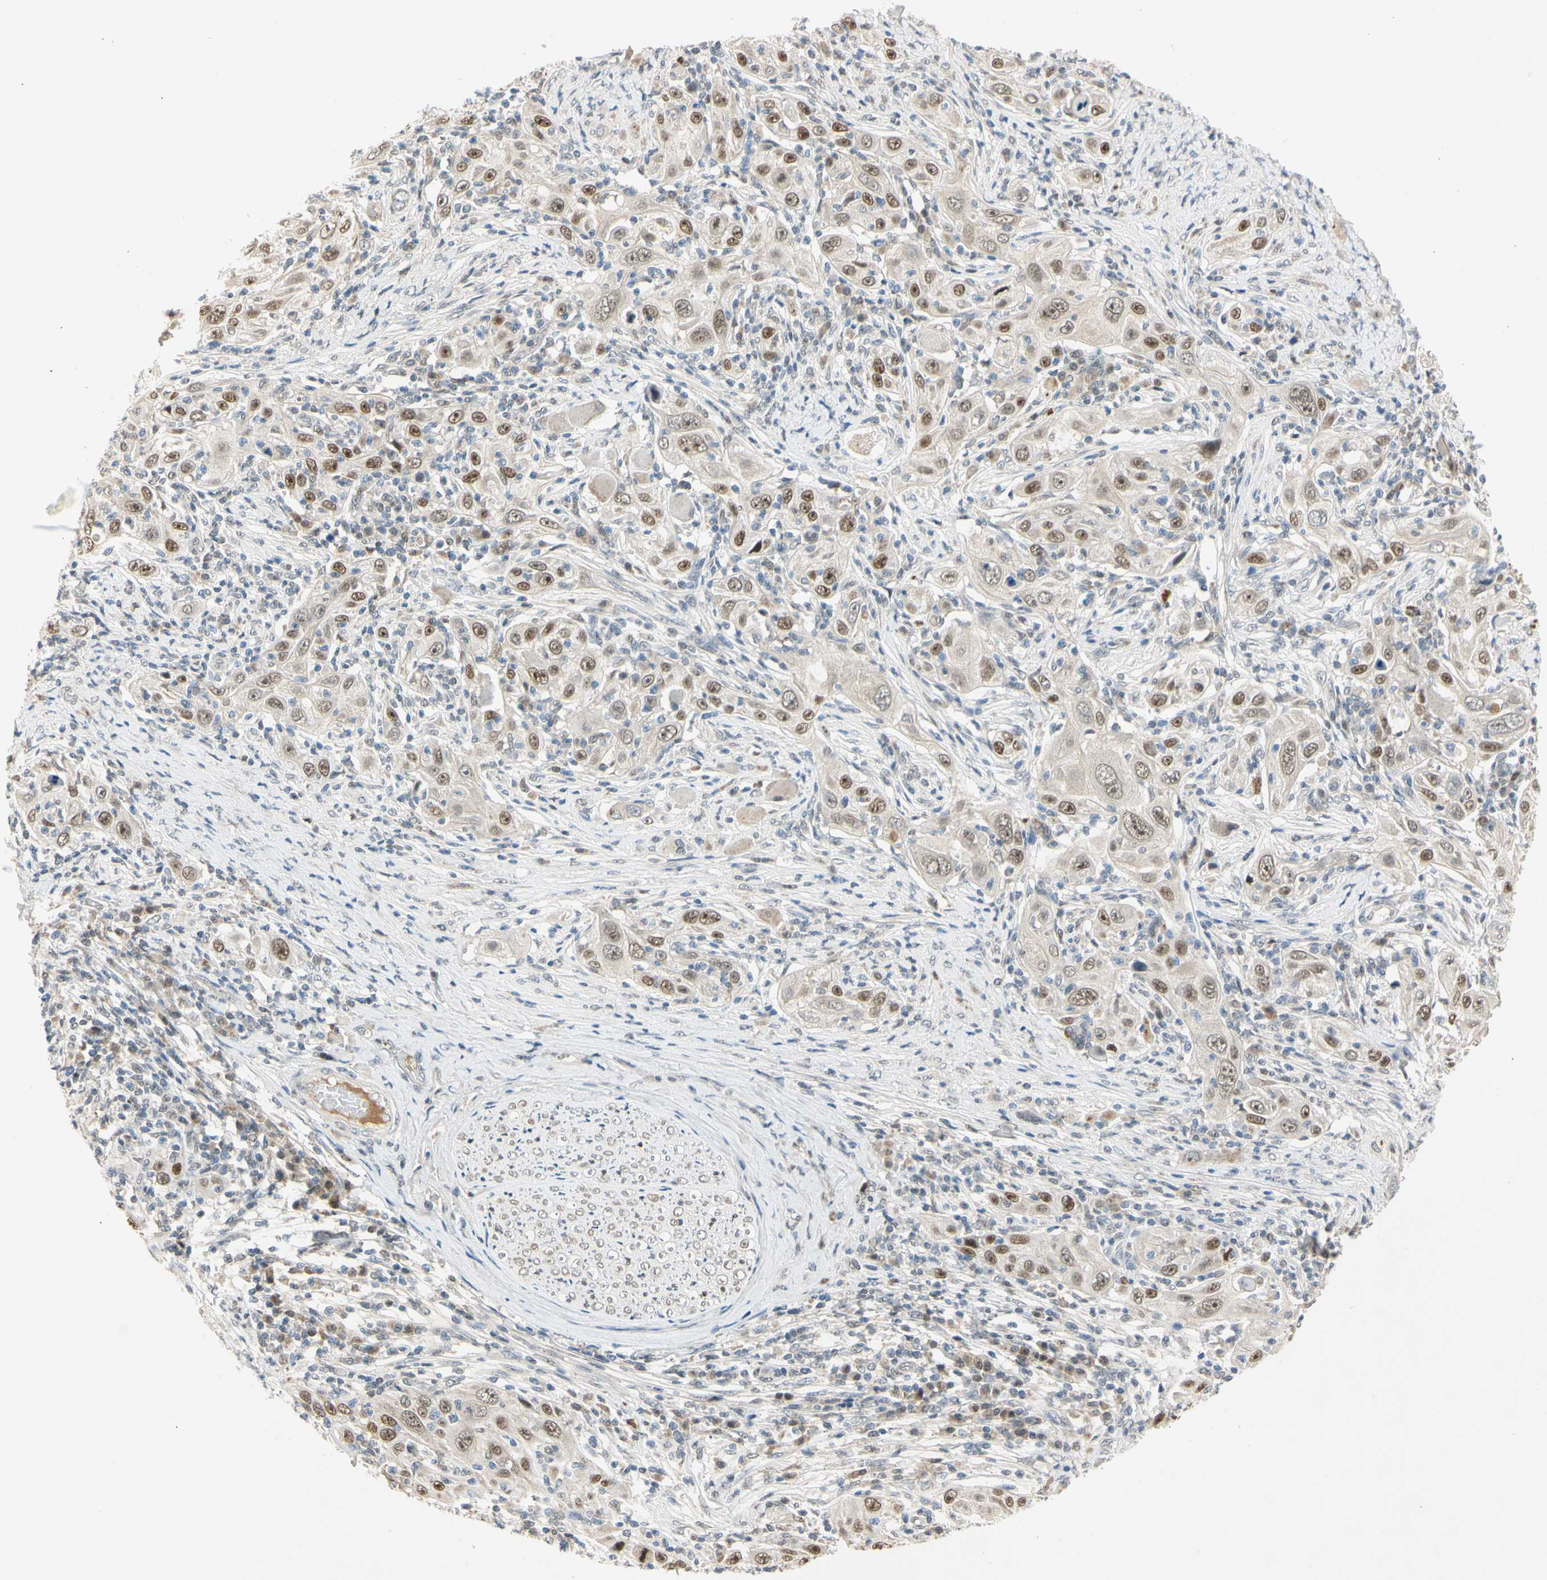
{"staining": {"intensity": "moderate", "quantity": ">75%", "location": "nuclear"}, "tissue": "skin cancer", "cell_type": "Tumor cells", "image_type": "cancer", "snomed": [{"axis": "morphology", "description": "Squamous cell carcinoma, NOS"}, {"axis": "topography", "description": "Skin"}], "caption": "Immunohistochemistry image of neoplastic tissue: human skin squamous cell carcinoma stained using immunohistochemistry (IHC) displays medium levels of moderate protein expression localized specifically in the nuclear of tumor cells, appearing as a nuclear brown color.", "gene": "RIOX2", "patient": {"sex": "female", "age": 88}}